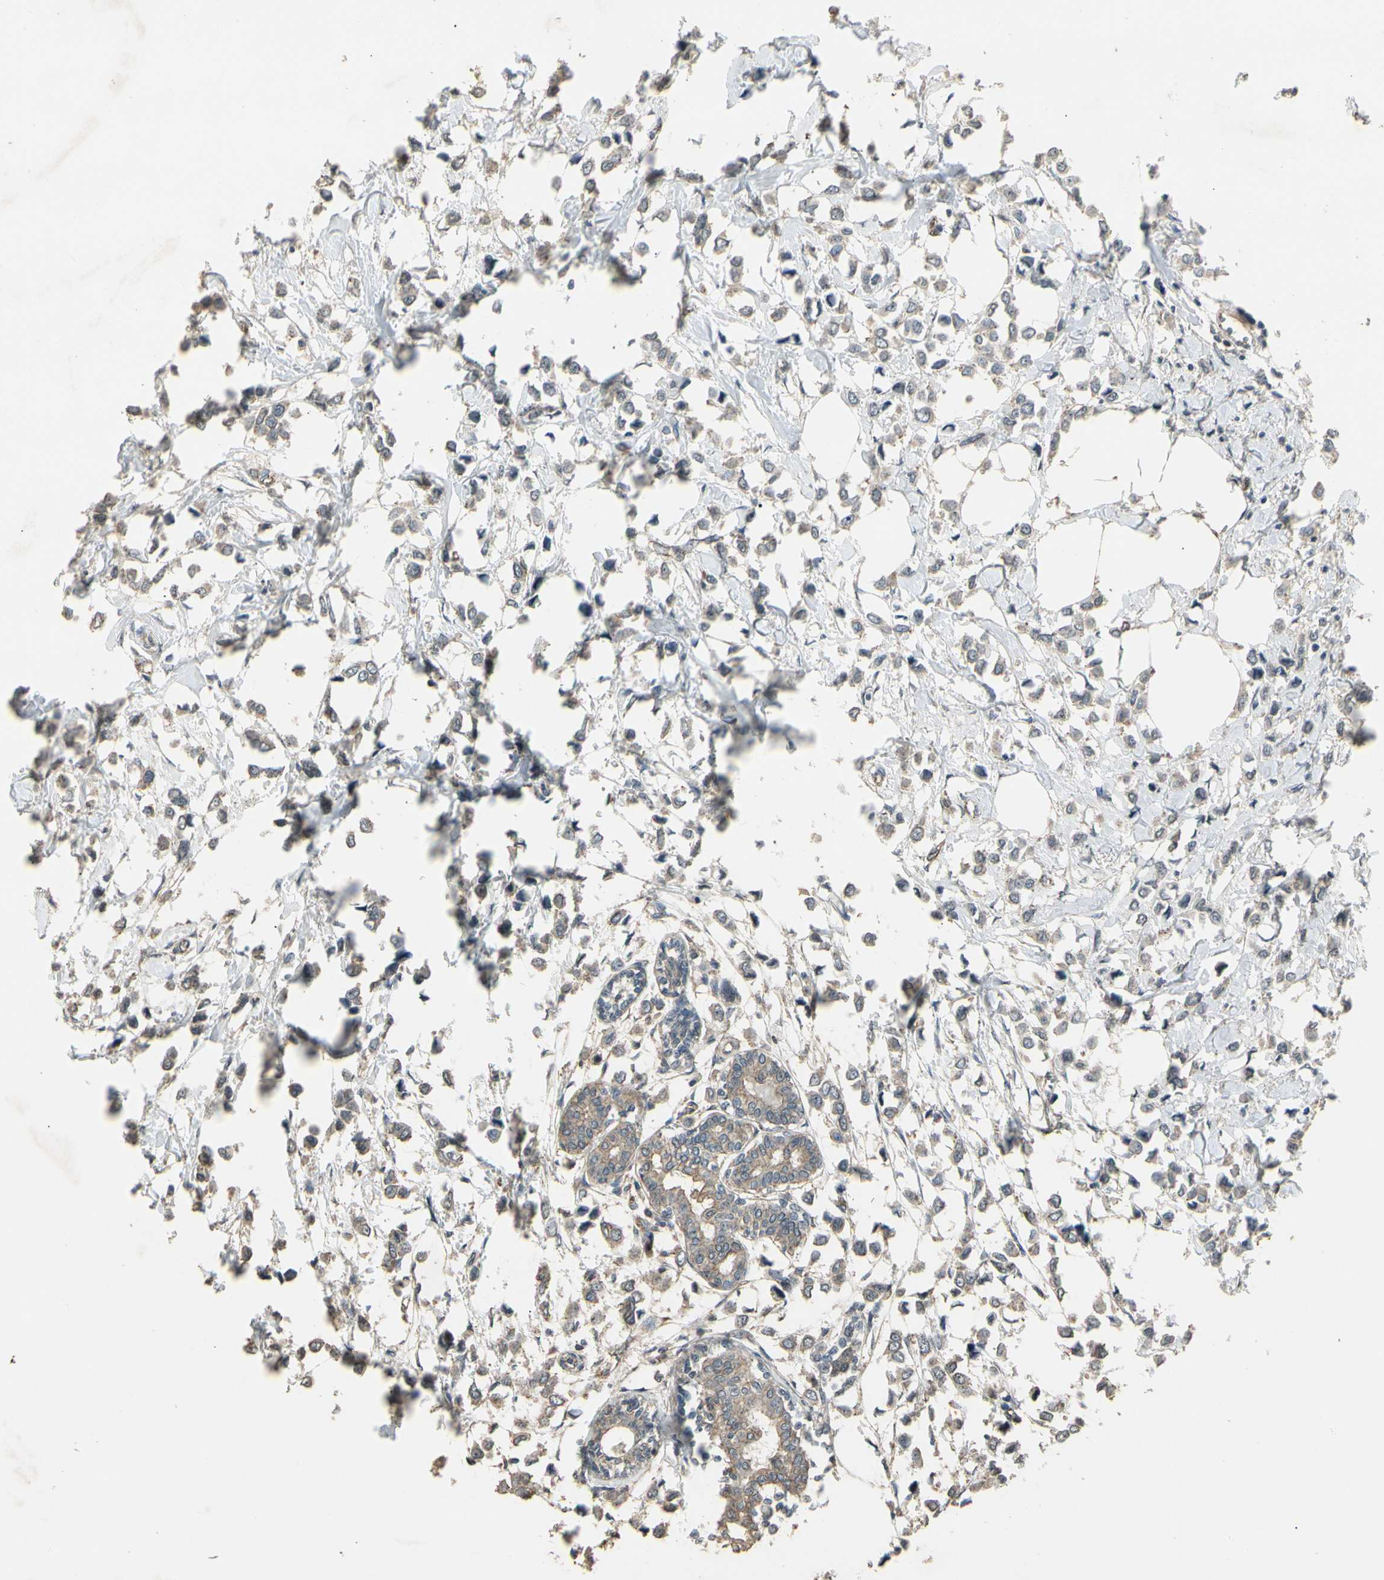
{"staining": {"intensity": "weak", "quantity": "25%-75%", "location": "cytoplasmic/membranous"}, "tissue": "breast cancer", "cell_type": "Tumor cells", "image_type": "cancer", "snomed": [{"axis": "morphology", "description": "Lobular carcinoma"}, {"axis": "topography", "description": "Breast"}], "caption": "This is an image of IHC staining of breast lobular carcinoma, which shows weak expression in the cytoplasmic/membranous of tumor cells.", "gene": "RNF180", "patient": {"sex": "female", "age": 51}}